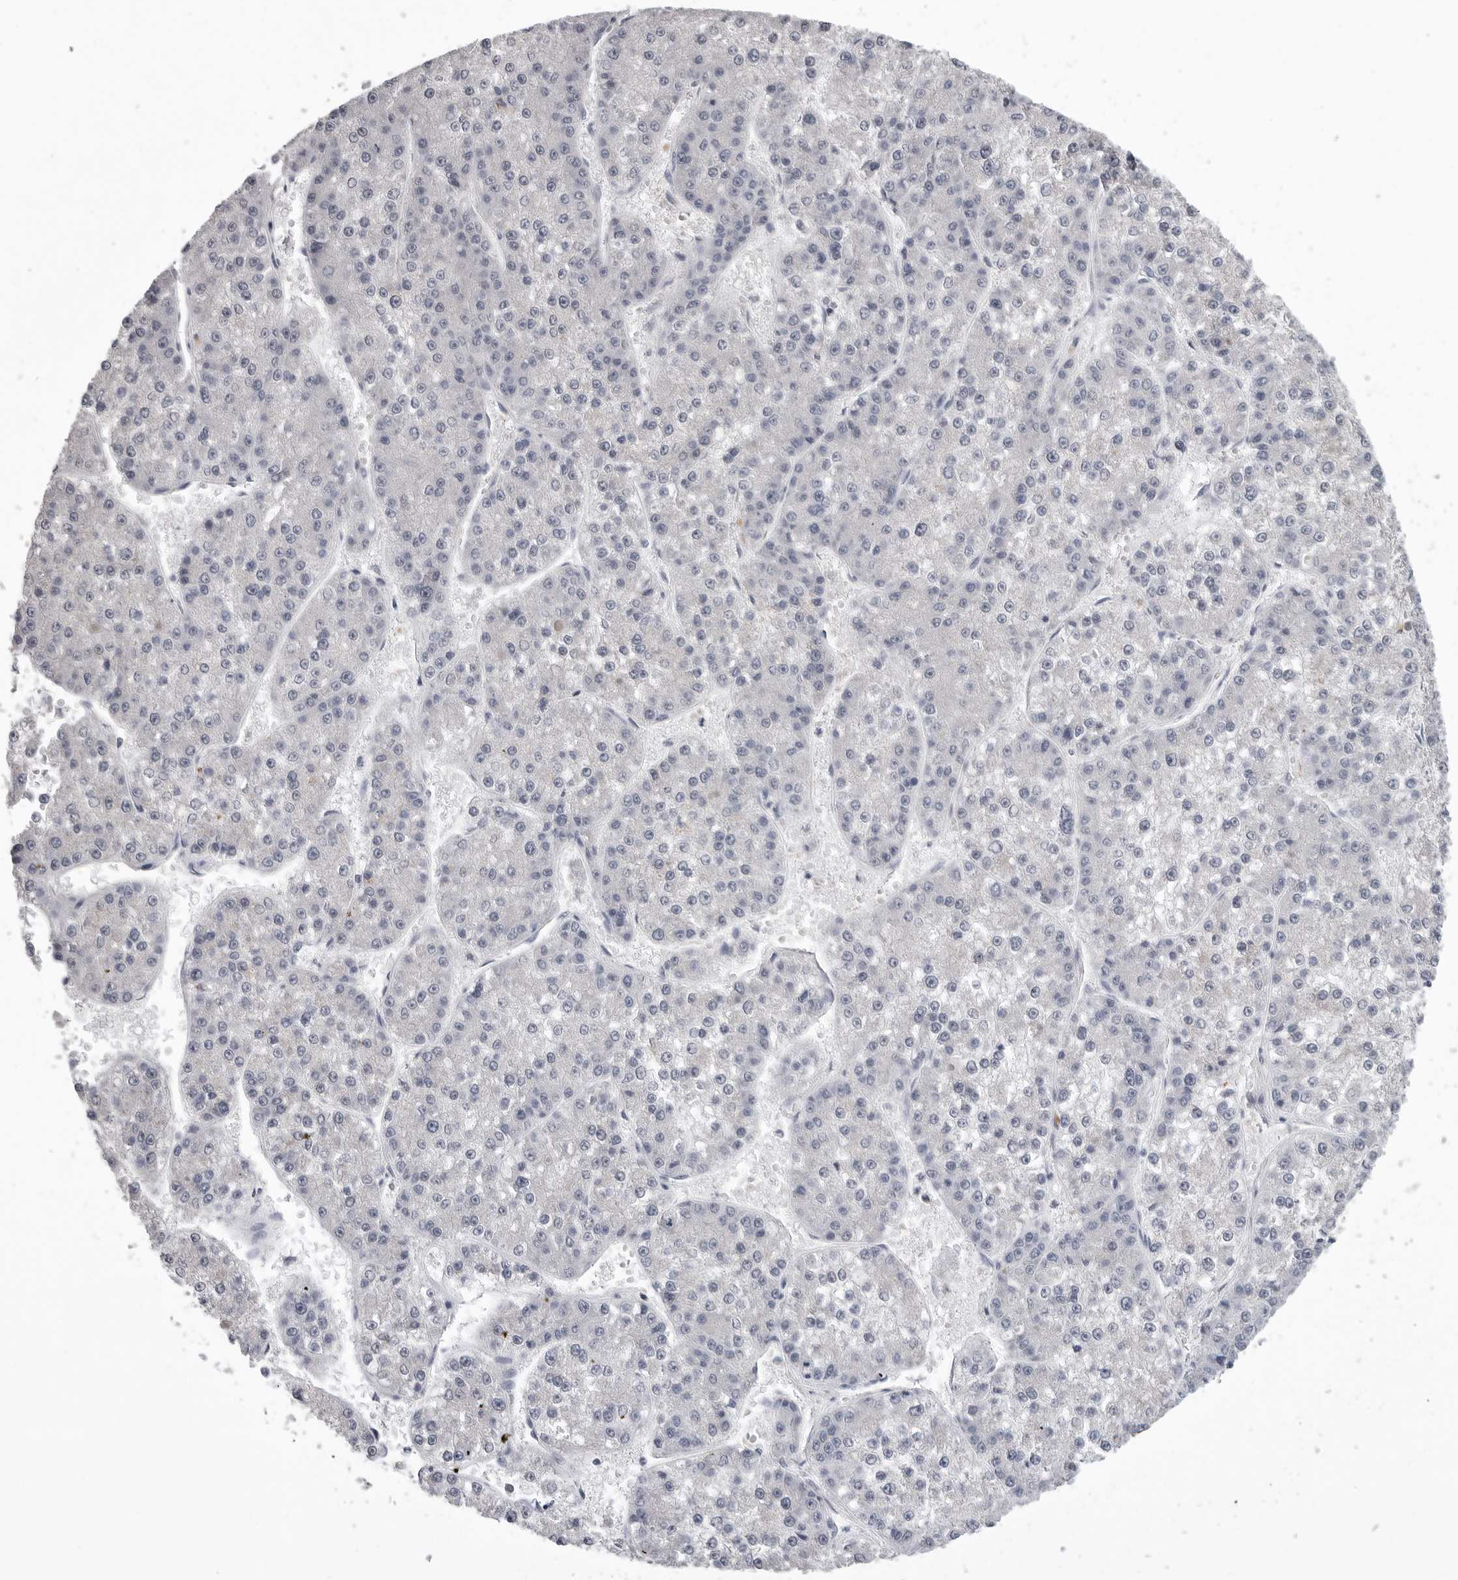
{"staining": {"intensity": "negative", "quantity": "none", "location": "none"}, "tissue": "liver cancer", "cell_type": "Tumor cells", "image_type": "cancer", "snomed": [{"axis": "morphology", "description": "Carcinoma, Hepatocellular, NOS"}, {"axis": "topography", "description": "Liver"}], "caption": "Immunohistochemistry (IHC) of human liver cancer exhibits no expression in tumor cells.", "gene": "SERPING1", "patient": {"sex": "female", "age": 73}}